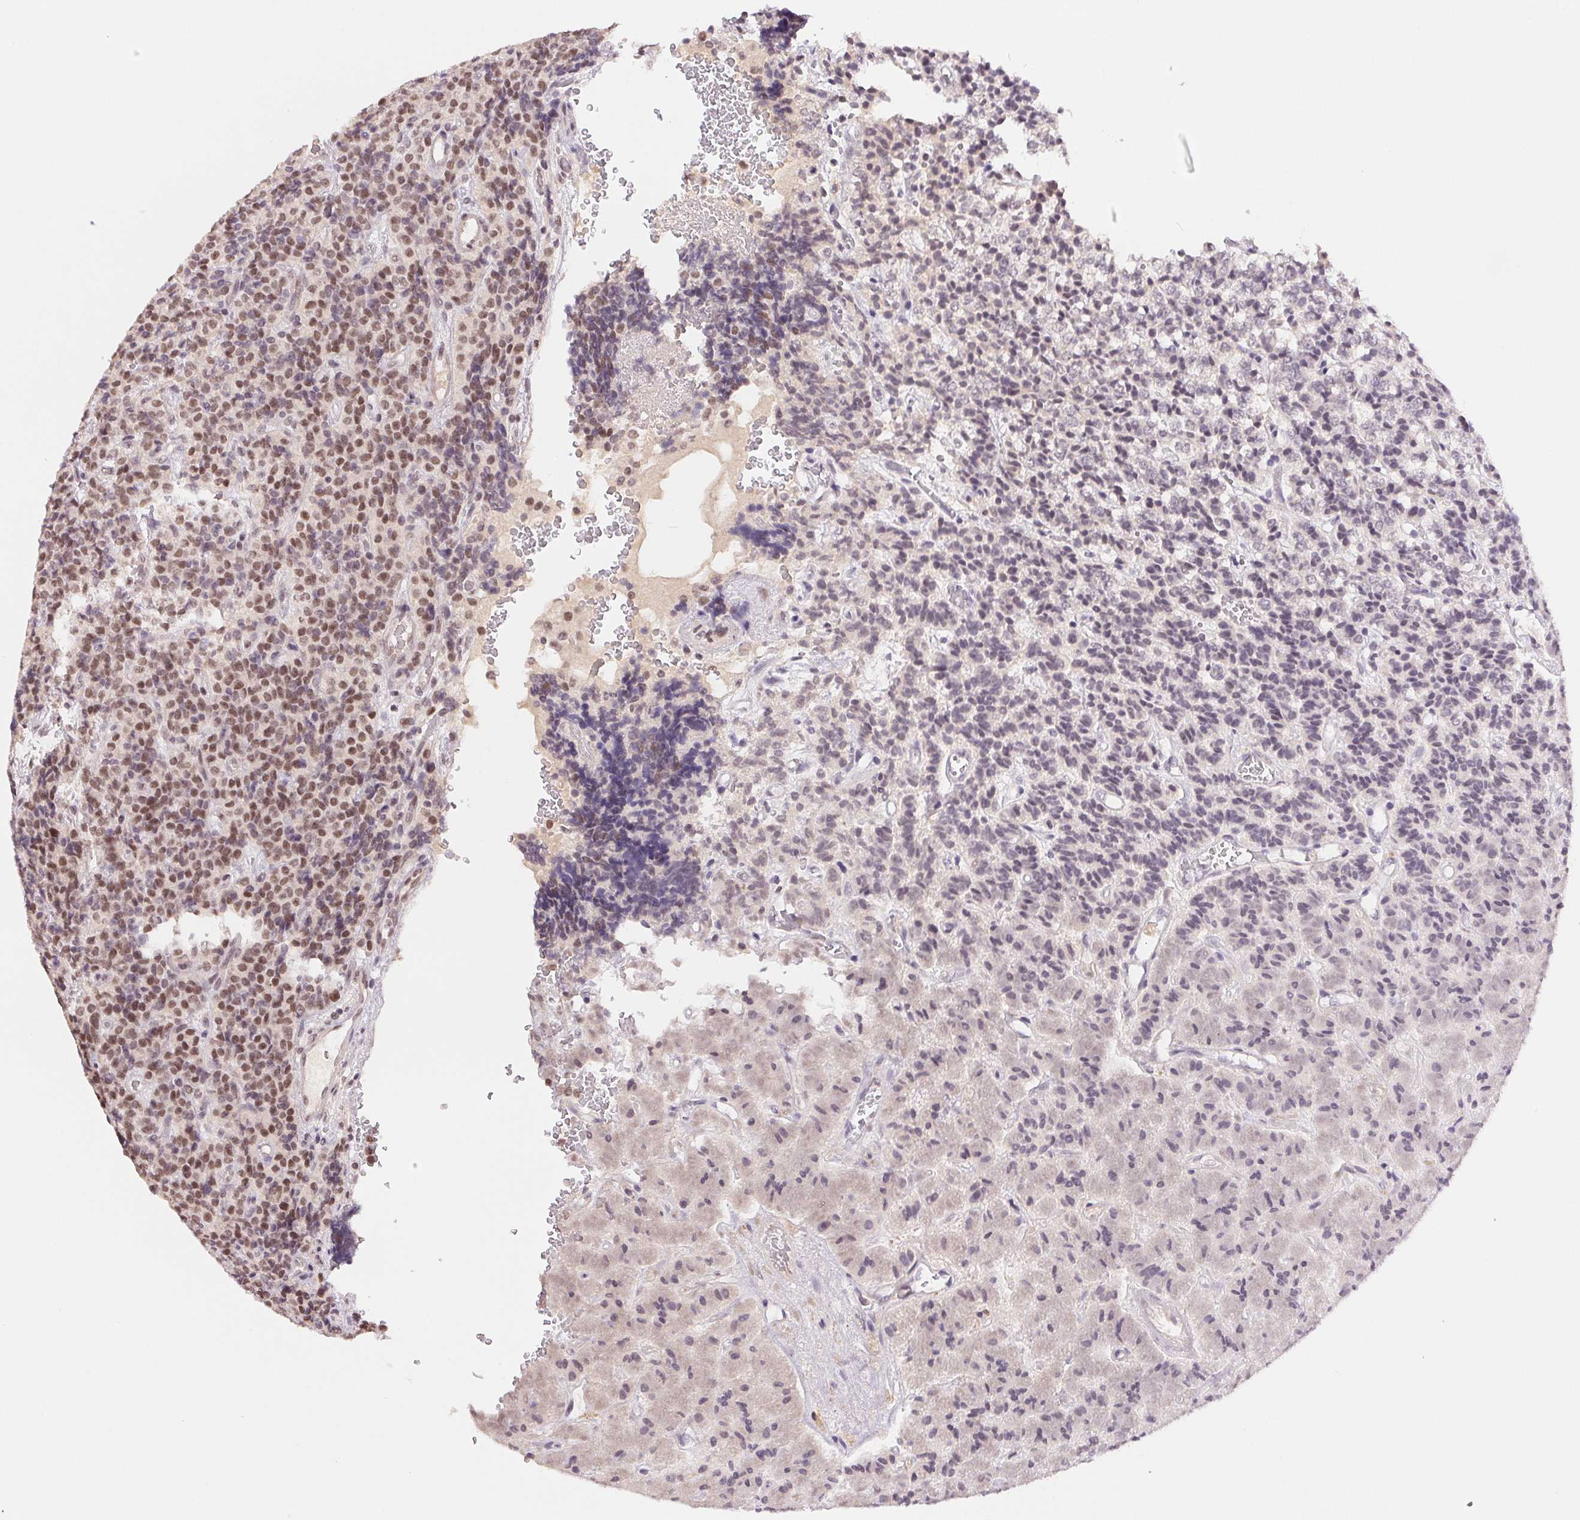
{"staining": {"intensity": "moderate", "quantity": "25%-75%", "location": "nuclear"}, "tissue": "carcinoid", "cell_type": "Tumor cells", "image_type": "cancer", "snomed": [{"axis": "morphology", "description": "Carcinoid, malignant, NOS"}, {"axis": "topography", "description": "Pancreas"}], "caption": "About 25%-75% of tumor cells in human malignant carcinoid show moderate nuclear protein staining as visualized by brown immunohistochemical staining.", "gene": "PRPF18", "patient": {"sex": "male", "age": 36}}